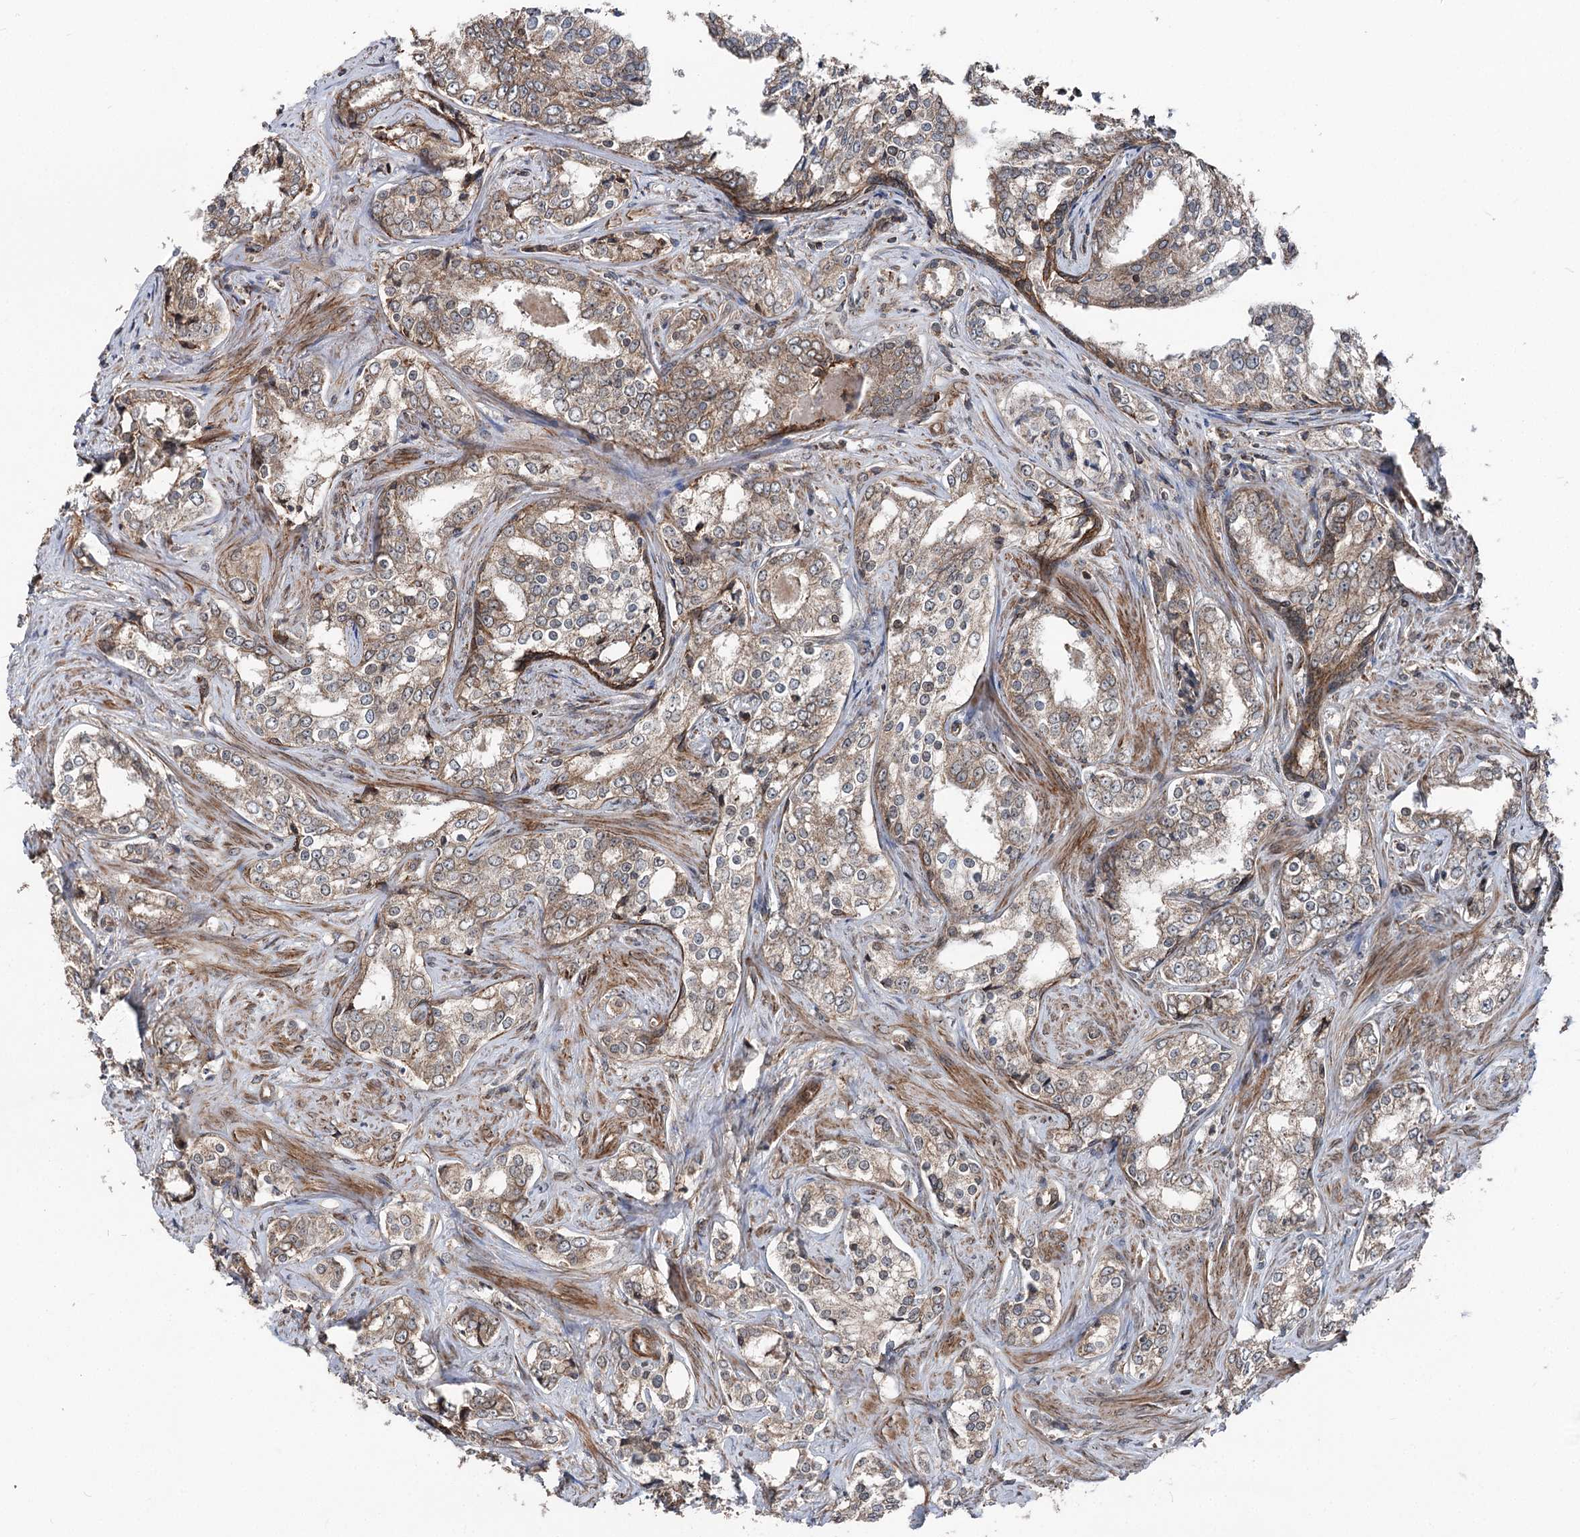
{"staining": {"intensity": "moderate", "quantity": "25%-75%", "location": "cytoplasmic/membranous"}, "tissue": "prostate cancer", "cell_type": "Tumor cells", "image_type": "cancer", "snomed": [{"axis": "morphology", "description": "Adenocarcinoma, High grade"}, {"axis": "topography", "description": "Prostate"}], "caption": "Immunohistochemical staining of human prostate cancer reveals medium levels of moderate cytoplasmic/membranous staining in about 25%-75% of tumor cells. The staining was performed using DAB (3,3'-diaminobenzidine), with brown indicating positive protein expression. Nuclei are stained blue with hematoxylin.", "gene": "ITFG2", "patient": {"sex": "male", "age": 66}}